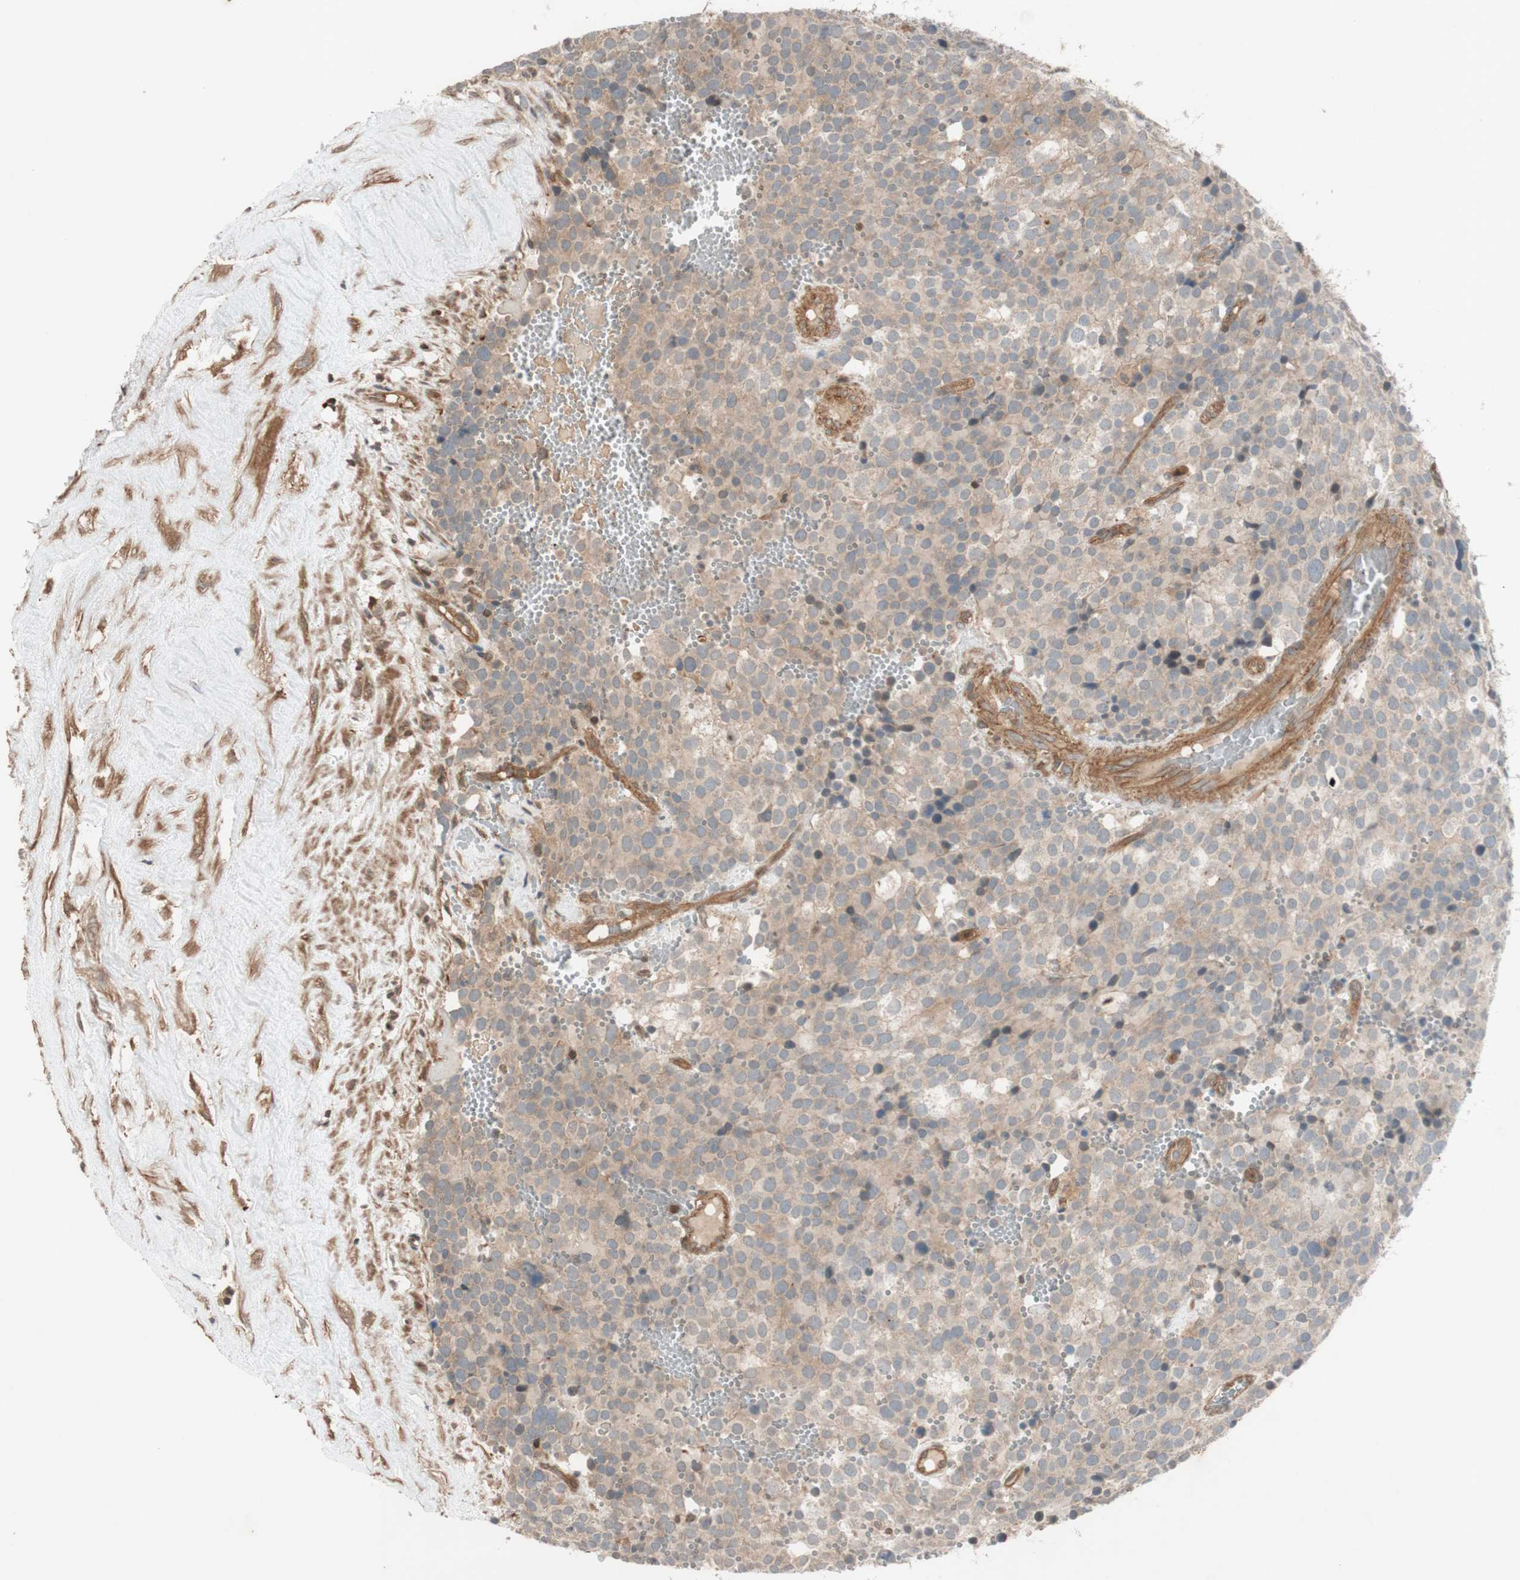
{"staining": {"intensity": "weak", "quantity": "25%-75%", "location": "cytoplasmic/membranous"}, "tissue": "testis cancer", "cell_type": "Tumor cells", "image_type": "cancer", "snomed": [{"axis": "morphology", "description": "Seminoma, NOS"}, {"axis": "topography", "description": "Testis"}], "caption": "Immunohistochemical staining of human testis seminoma reveals low levels of weak cytoplasmic/membranous staining in approximately 25%-75% of tumor cells.", "gene": "EPHA8", "patient": {"sex": "male", "age": 71}}